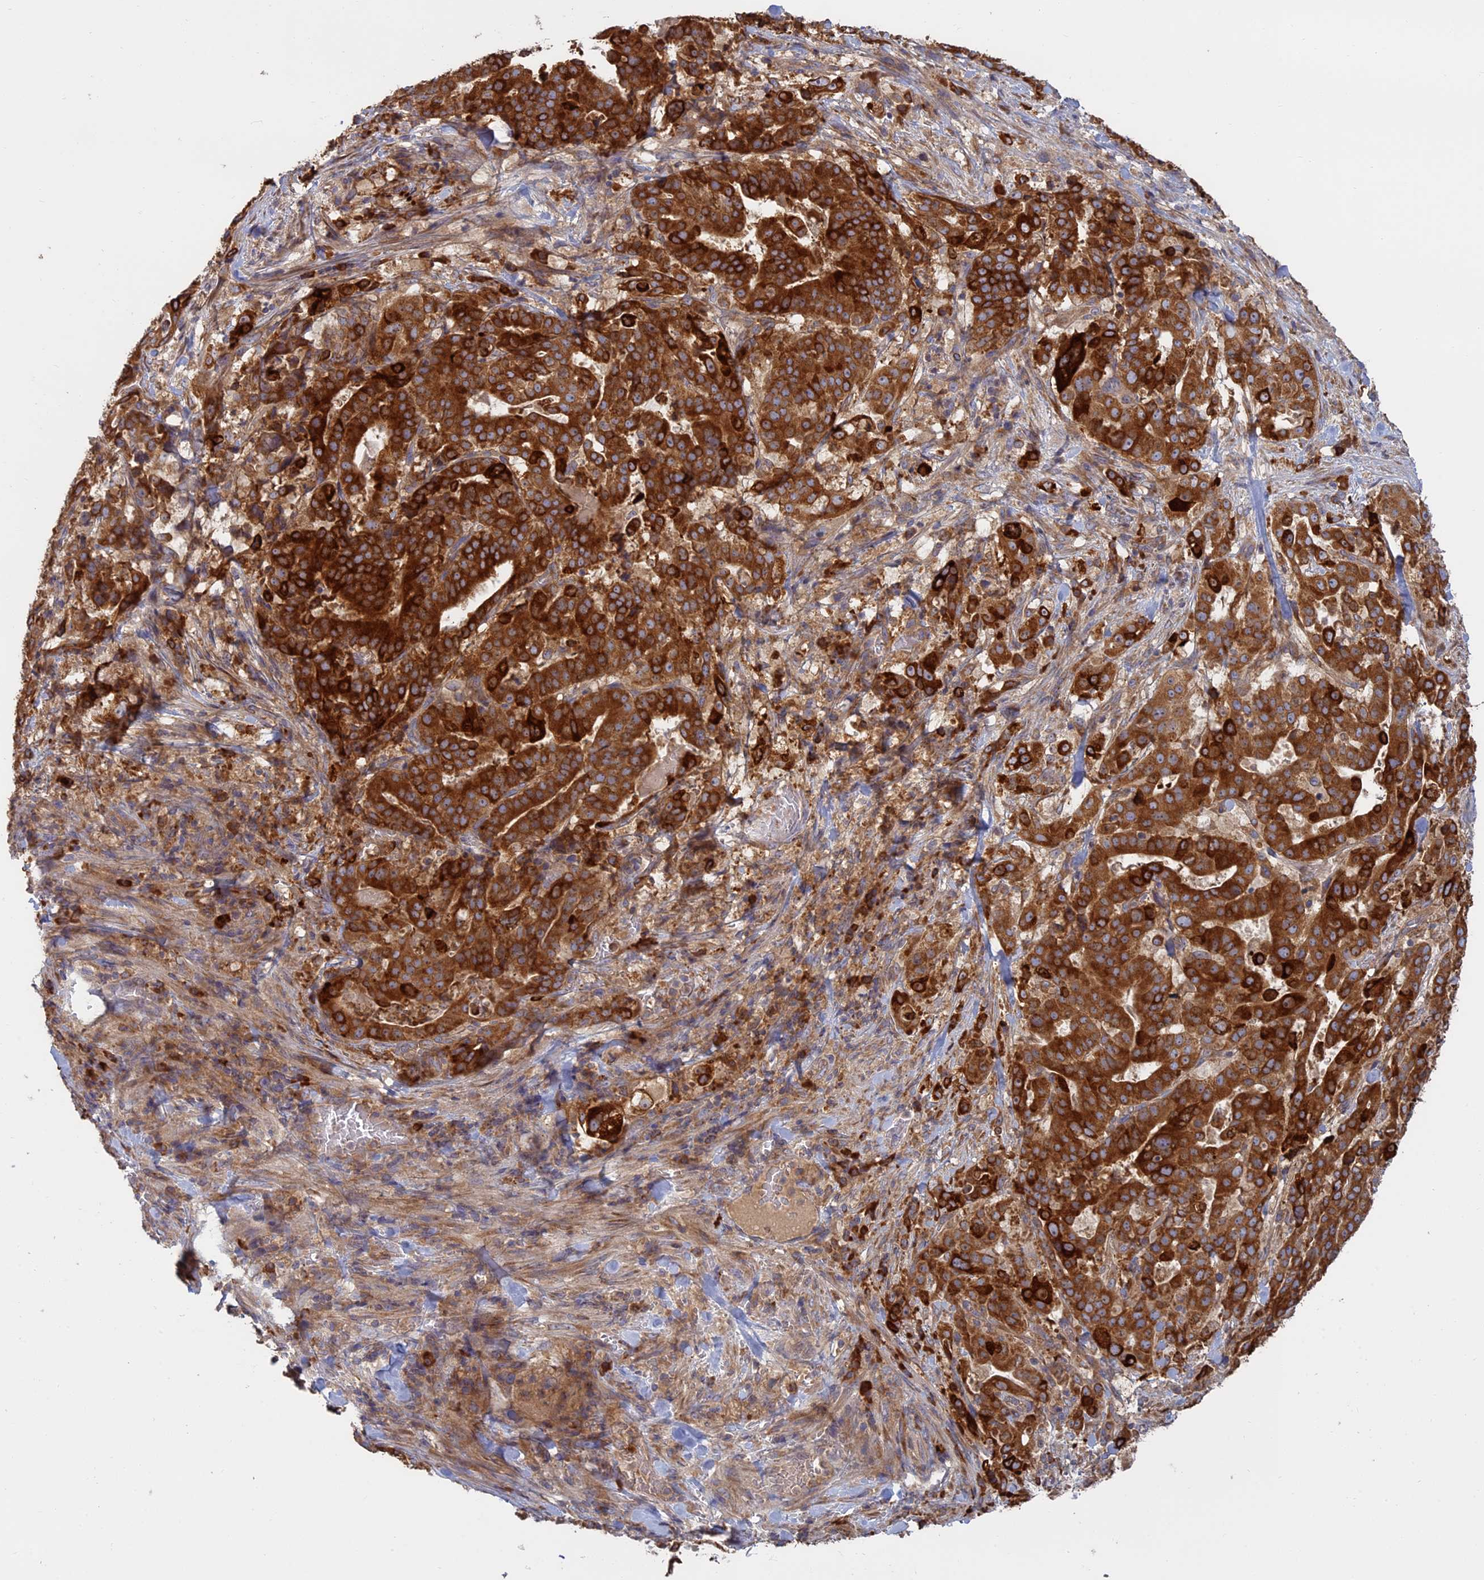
{"staining": {"intensity": "strong", "quantity": ">75%", "location": "cytoplasmic/membranous"}, "tissue": "stomach cancer", "cell_type": "Tumor cells", "image_type": "cancer", "snomed": [{"axis": "morphology", "description": "Adenocarcinoma, NOS"}, {"axis": "topography", "description": "Stomach"}], "caption": "The micrograph shows staining of adenocarcinoma (stomach), revealing strong cytoplasmic/membranous protein expression (brown color) within tumor cells. (DAB (3,3'-diaminobenzidine) IHC with brightfield microscopy, high magnification).", "gene": "TMEM208", "patient": {"sex": "male", "age": 48}}